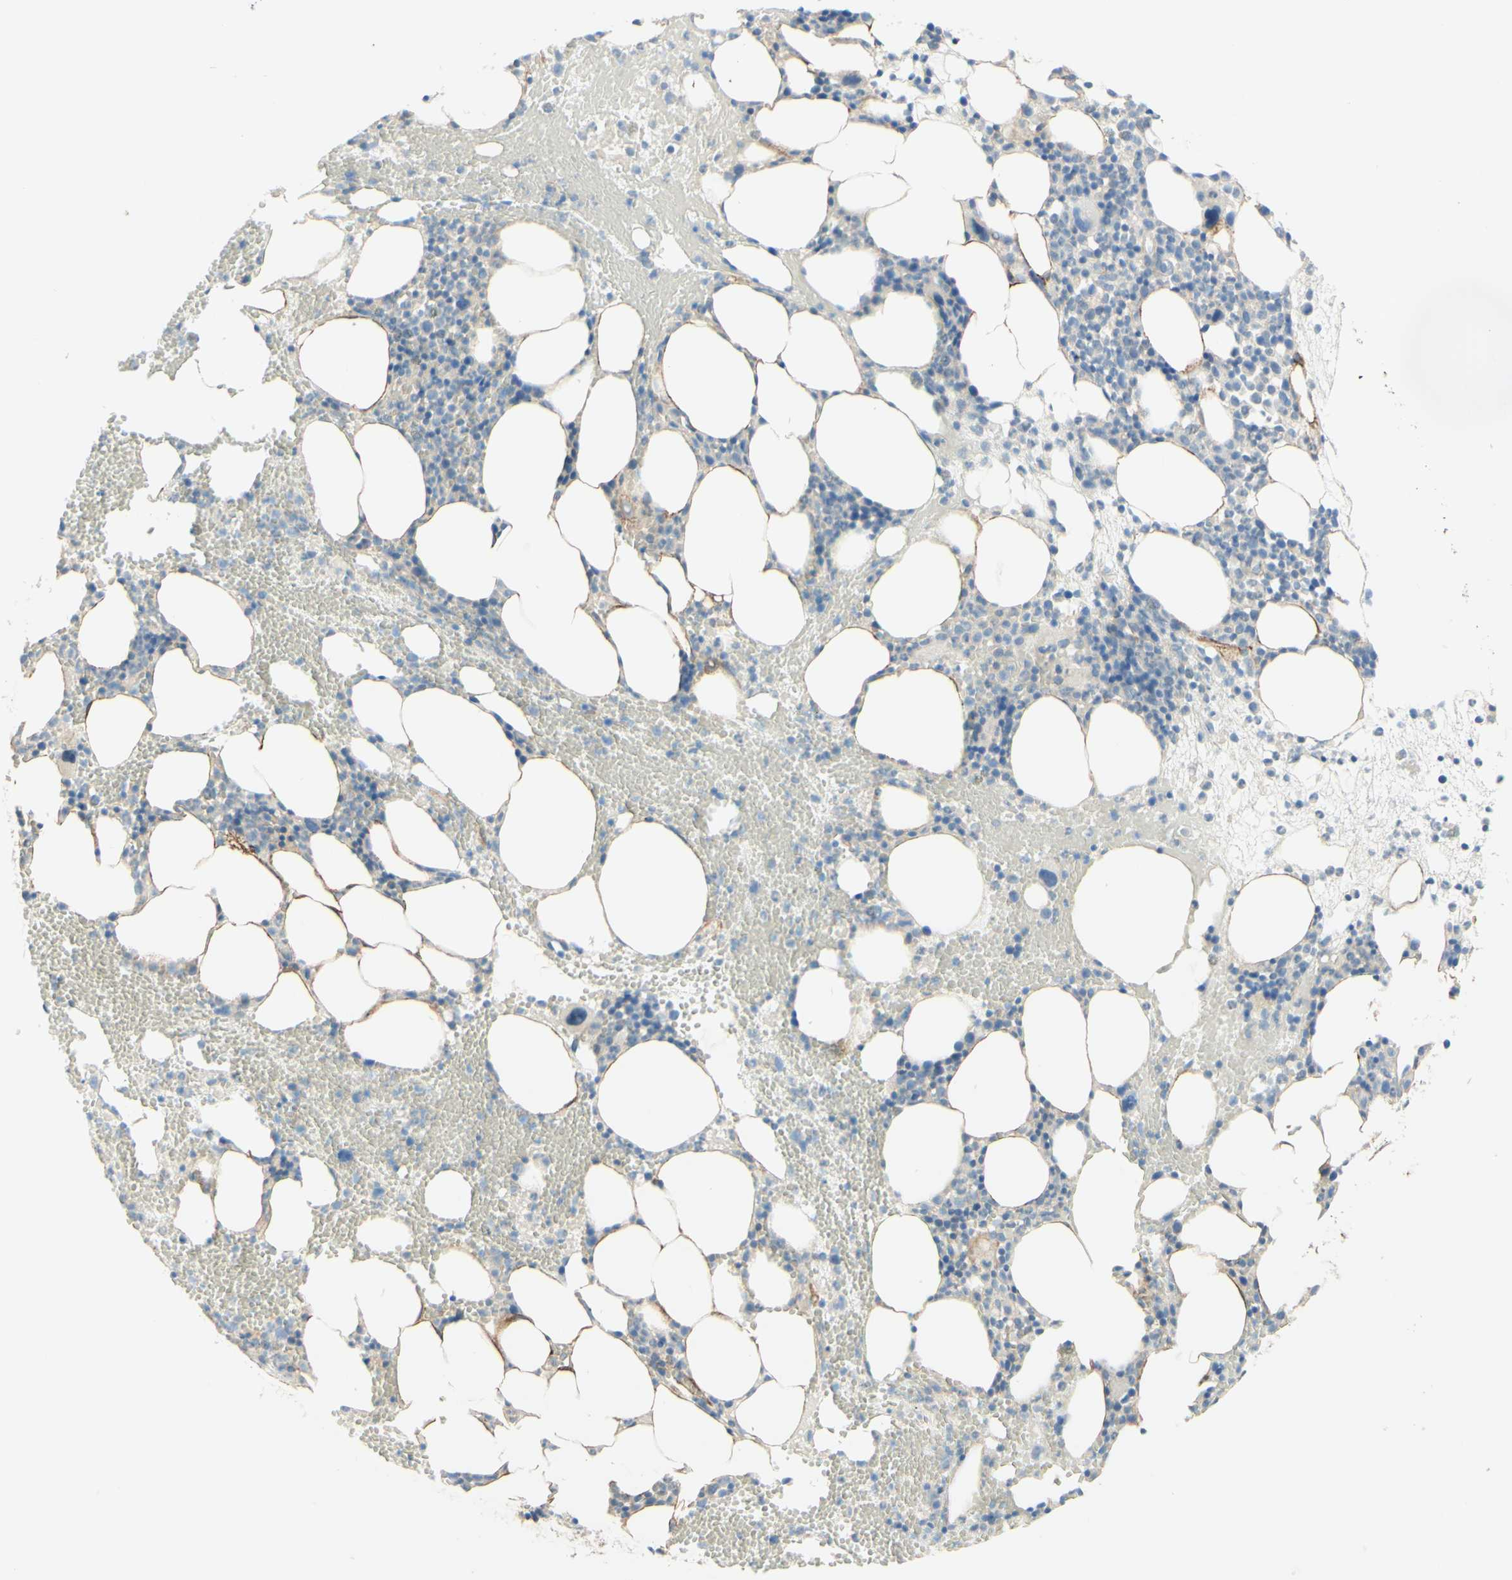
{"staining": {"intensity": "weak", "quantity": "<25%", "location": "cytoplasmic/membranous"}, "tissue": "bone marrow", "cell_type": "Hematopoietic cells", "image_type": "normal", "snomed": [{"axis": "morphology", "description": "Normal tissue, NOS"}, {"axis": "morphology", "description": "Inflammation, NOS"}, {"axis": "topography", "description": "Bone marrow"}], "caption": "Immunohistochemical staining of benign bone marrow shows no significant positivity in hematopoietic cells. (Brightfield microscopy of DAB IHC at high magnification).", "gene": "RNF149", "patient": {"sex": "female", "age": 79}}